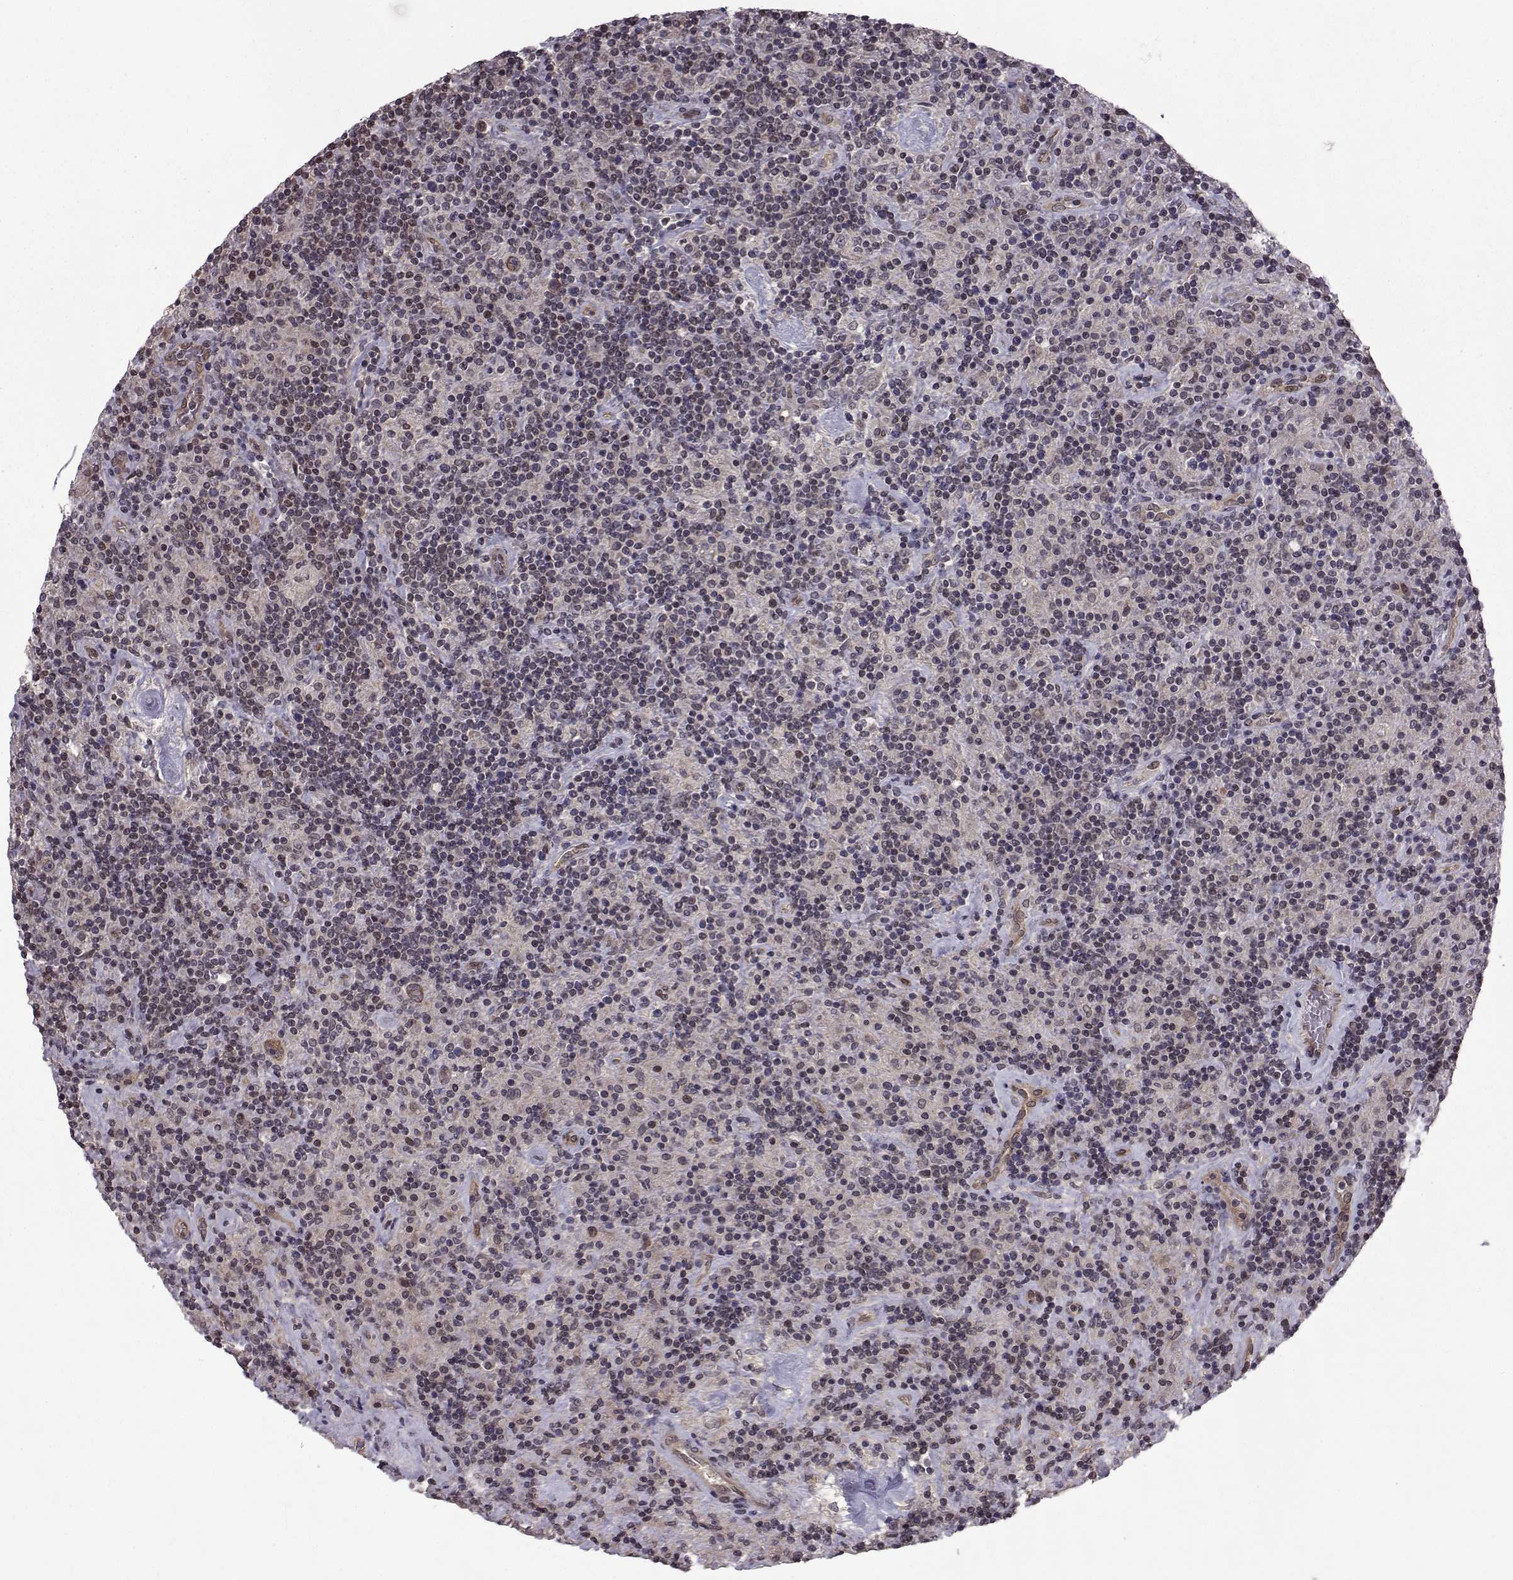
{"staining": {"intensity": "negative", "quantity": "none", "location": "none"}, "tissue": "lymphoma", "cell_type": "Tumor cells", "image_type": "cancer", "snomed": [{"axis": "morphology", "description": "Hodgkin's disease, NOS"}, {"axis": "topography", "description": "Lymph node"}], "caption": "Hodgkin's disease was stained to show a protein in brown. There is no significant positivity in tumor cells. (DAB (3,3'-diaminobenzidine) immunohistochemistry (IHC) with hematoxylin counter stain).", "gene": "PKN2", "patient": {"sex": "male", "age": 70}}